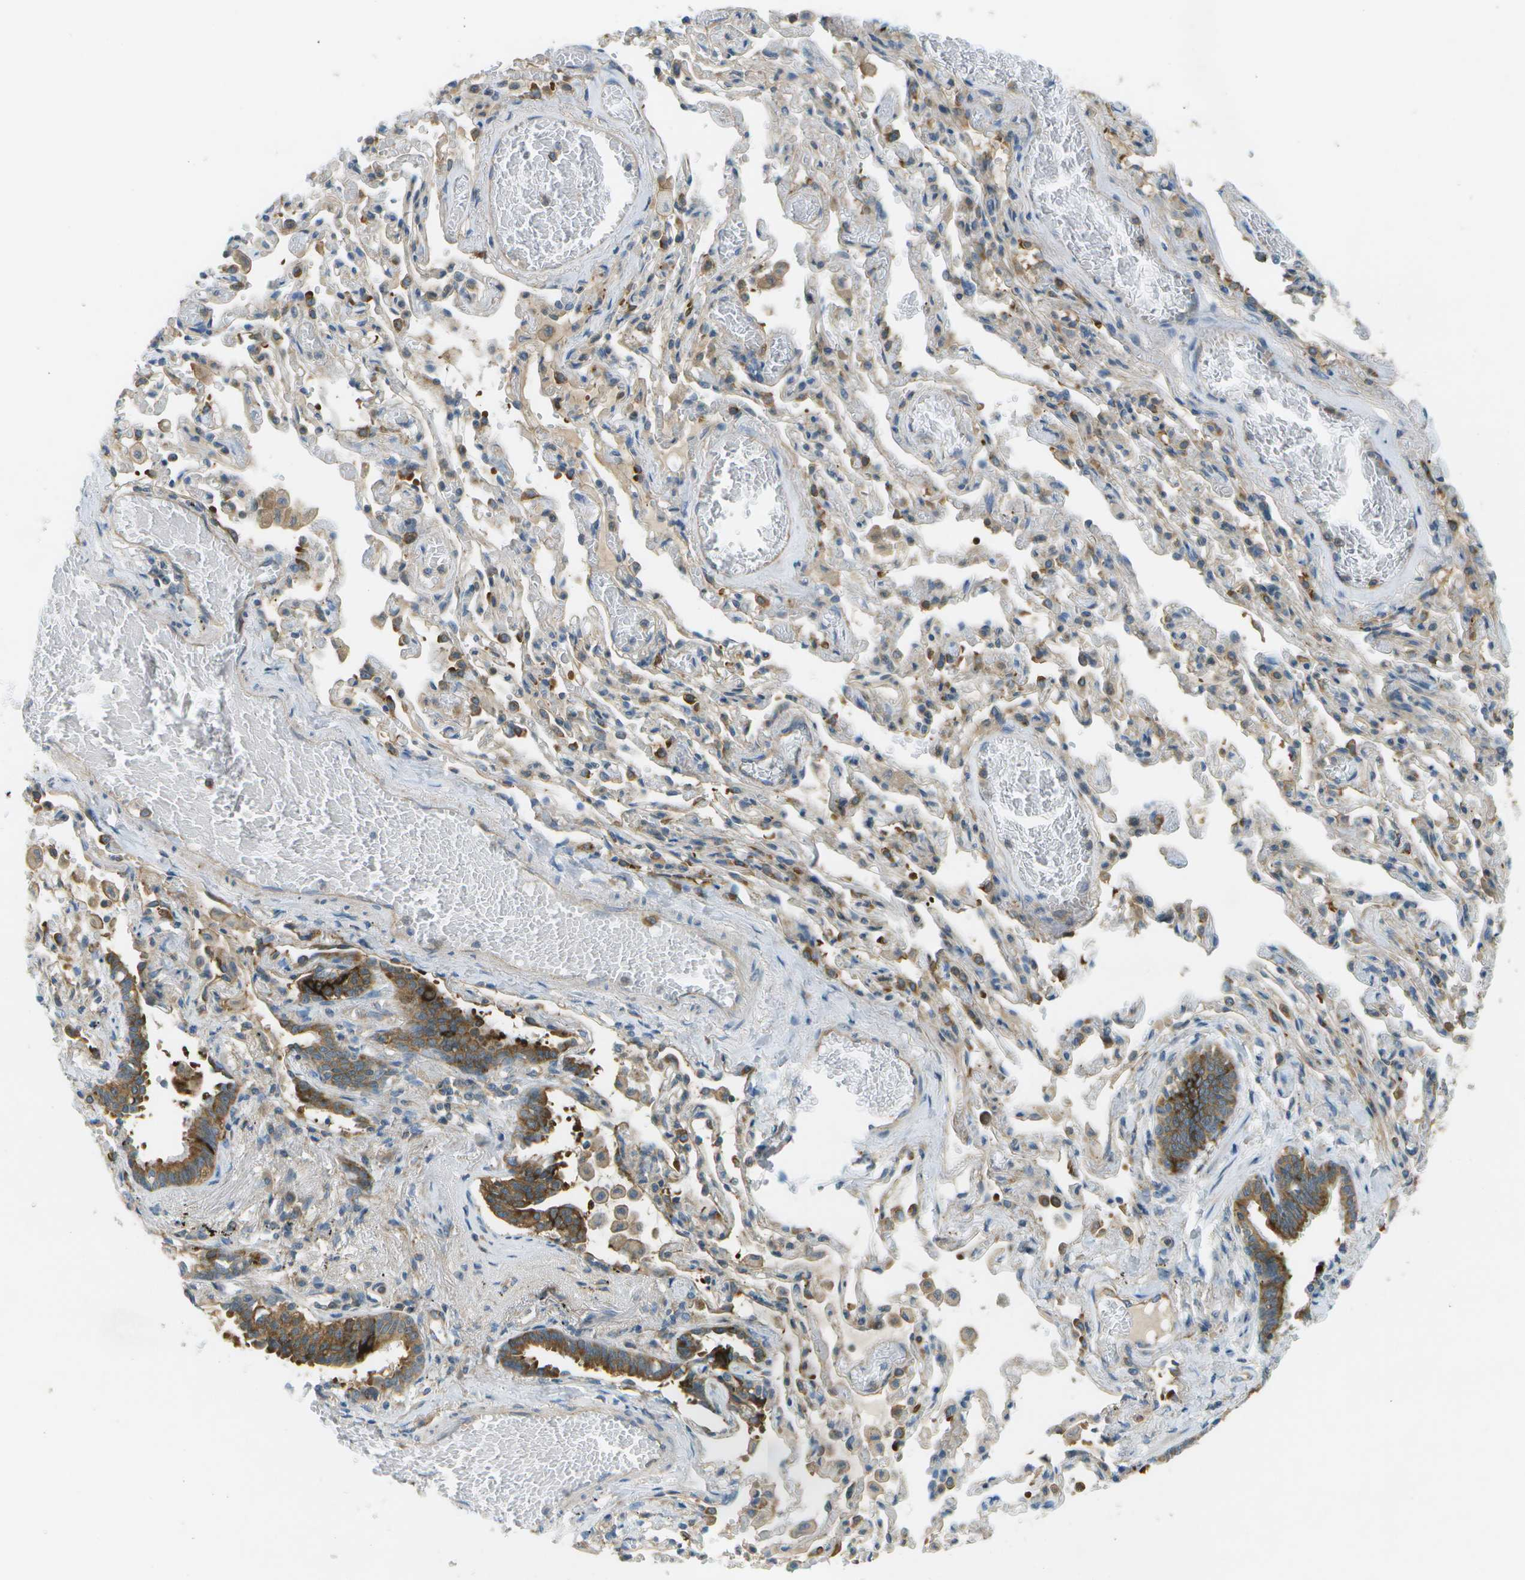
{"staining": {"intensity": "strong", "quantity": ">75%", "location": "cytoplasmic/membranous"}, "tissue": "bronchus", "cell_type": "Respiratory epithelial cells", "image_type": "normal", "snomed": [{"axis": "morphology", "description": "Normal tissue, NOS"}, {"axis": "morphology", "description": "Inflammation, NOS"}, {"axis": "topography", "description": "Cartilage tissue"}, {"axis": "topography", "description": "Lung"}], "caption": "Protein staining exhibits strong cytoplasmic/membranous expression in about >75% of respiratory epithelial cells in unremarkable bronchus.", "gene": "WNK2", "patient": {"sex": "male", "age": 71}}